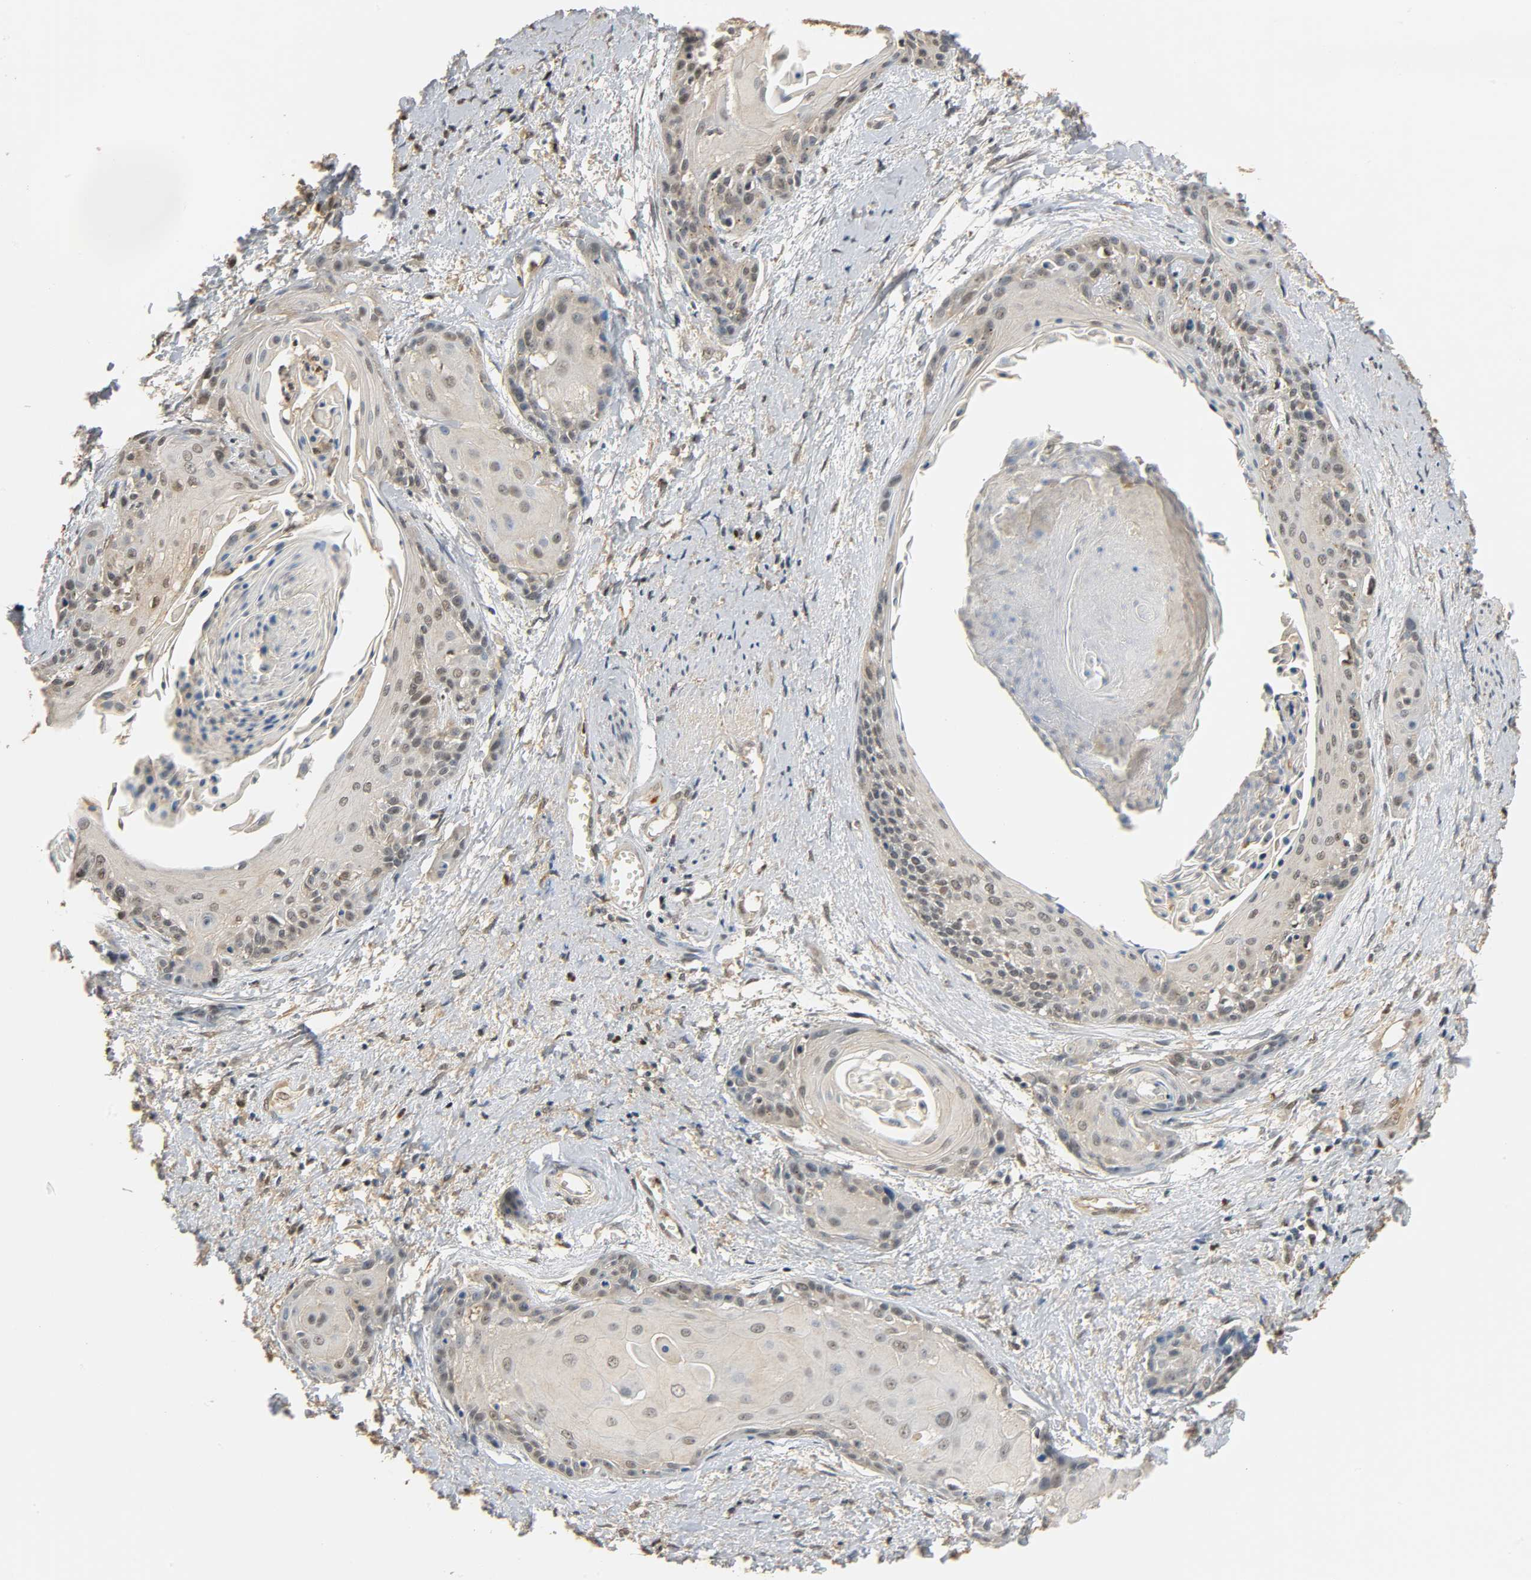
{"staining": {"intensity": "weak", "quantity": "<25%", "location": "cytoplasmic/membranous"}, "tissue": "cervical cancer", "cell_type": "Tumor cells", "image_type": "cancer", "snomed": [{"axis": "morphology", "description": "Squamous cell carcinoma, NOS"}, {"axis": "topography", "description": "Cervix"}], "caption": "A photomicrograph of squamous cell carcinoma (cervical) stained for a protein reveals no brown staining in tumor cells. The staining is performed using DAB brown chromogen with nuclei counter-stained in using hematoxylin.", "gene": "ZFPM2", "patient": {"sex": "female", "age": 57}}